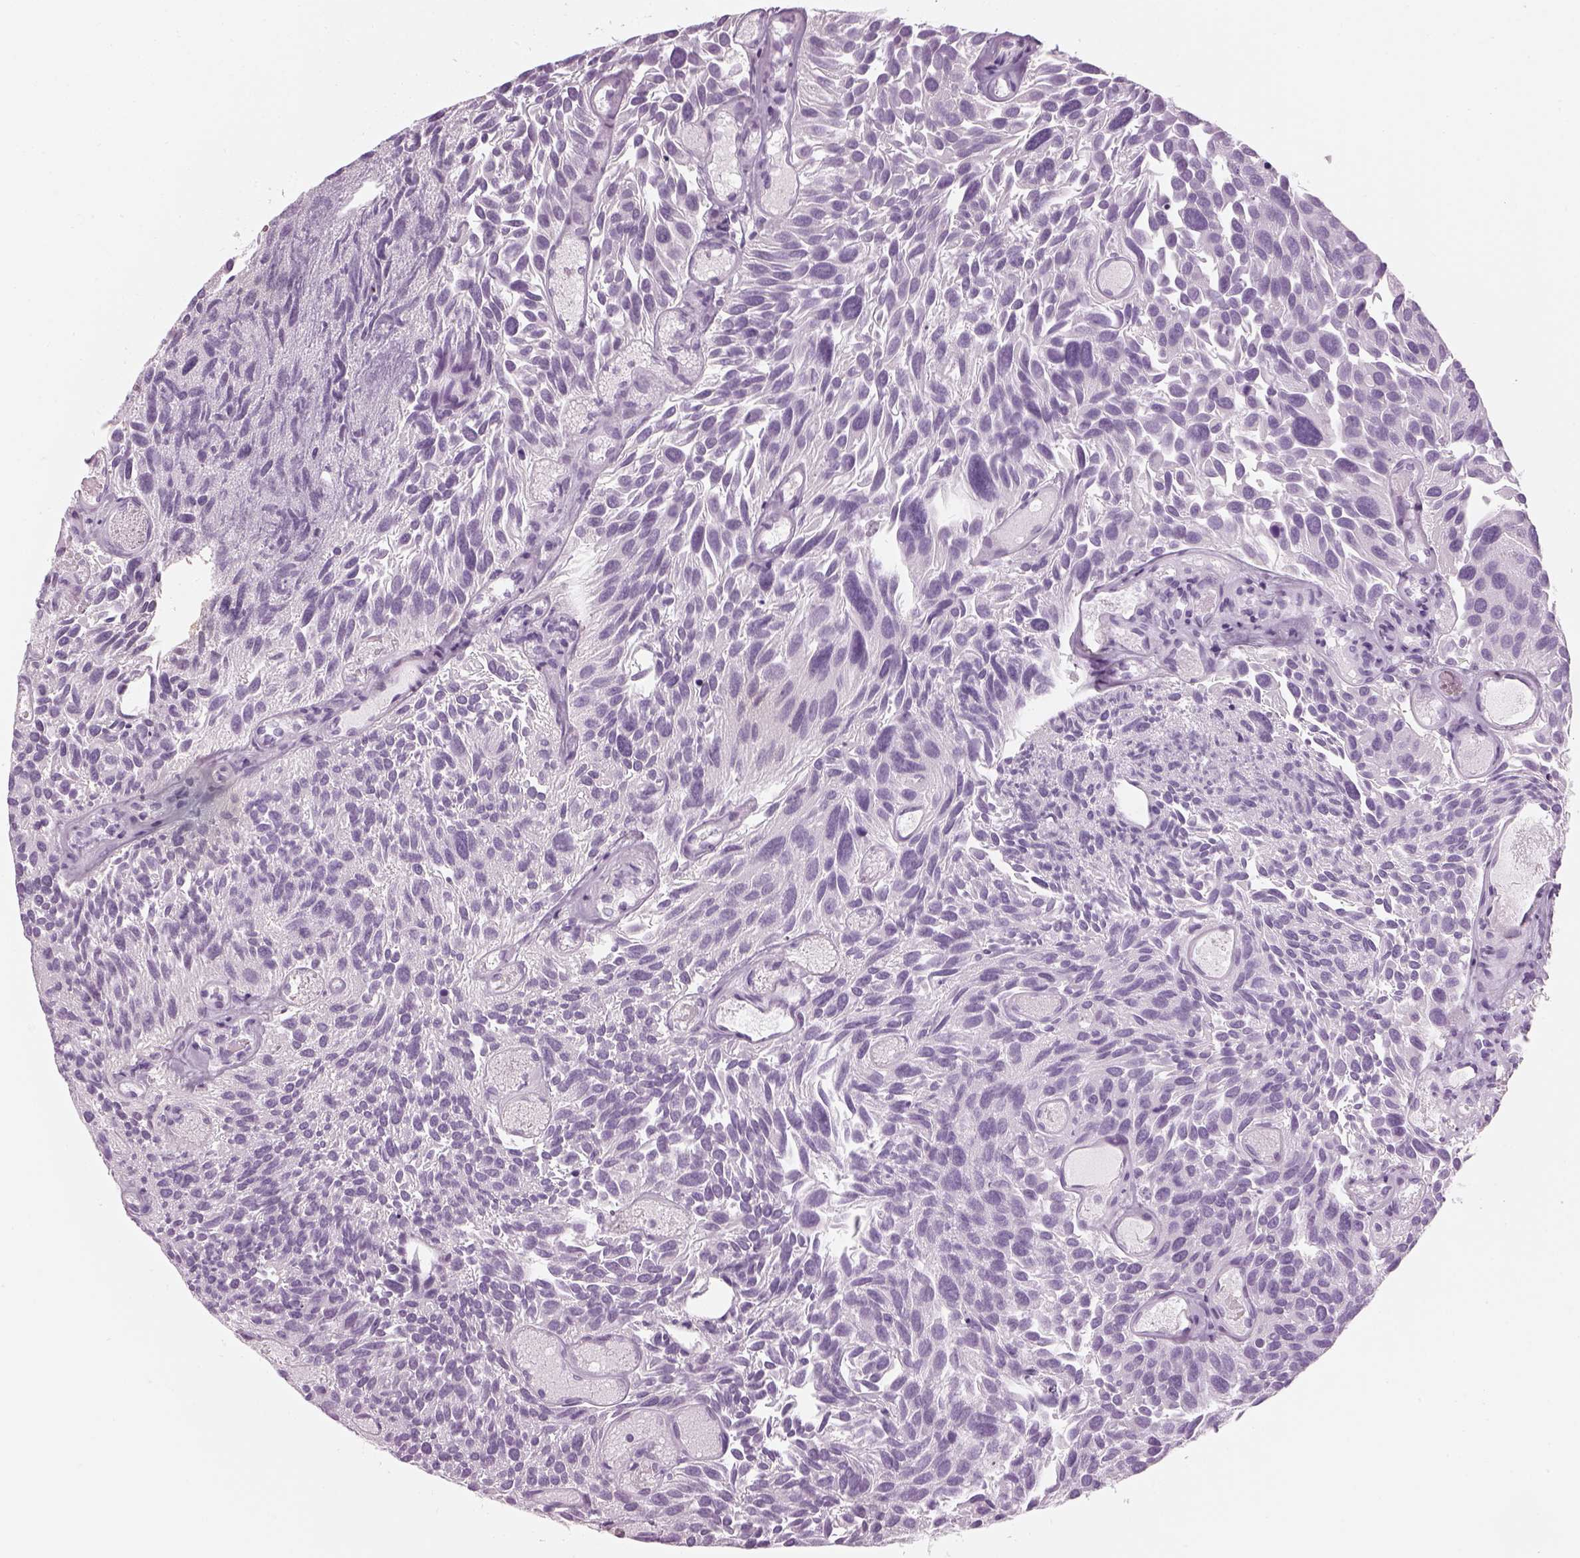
{"staining": {"intensity": "negative", "quantity": "none", "location": "none"}, "tissue": "urothelial cancer", "cell_type": "Tumor cells", "image_type": "cancer", "snomed": [{"axis": "morphology", "description": "Urothelial carcinoma, Low grade"}, {"axis": "topography", "description": "Urinary bladder"}], "caption": "The image exhibits no significant positivity in tumor cells of urothelial cancer.", "gene": "SAG", "patient": {"sex": "female", "age": 69}}